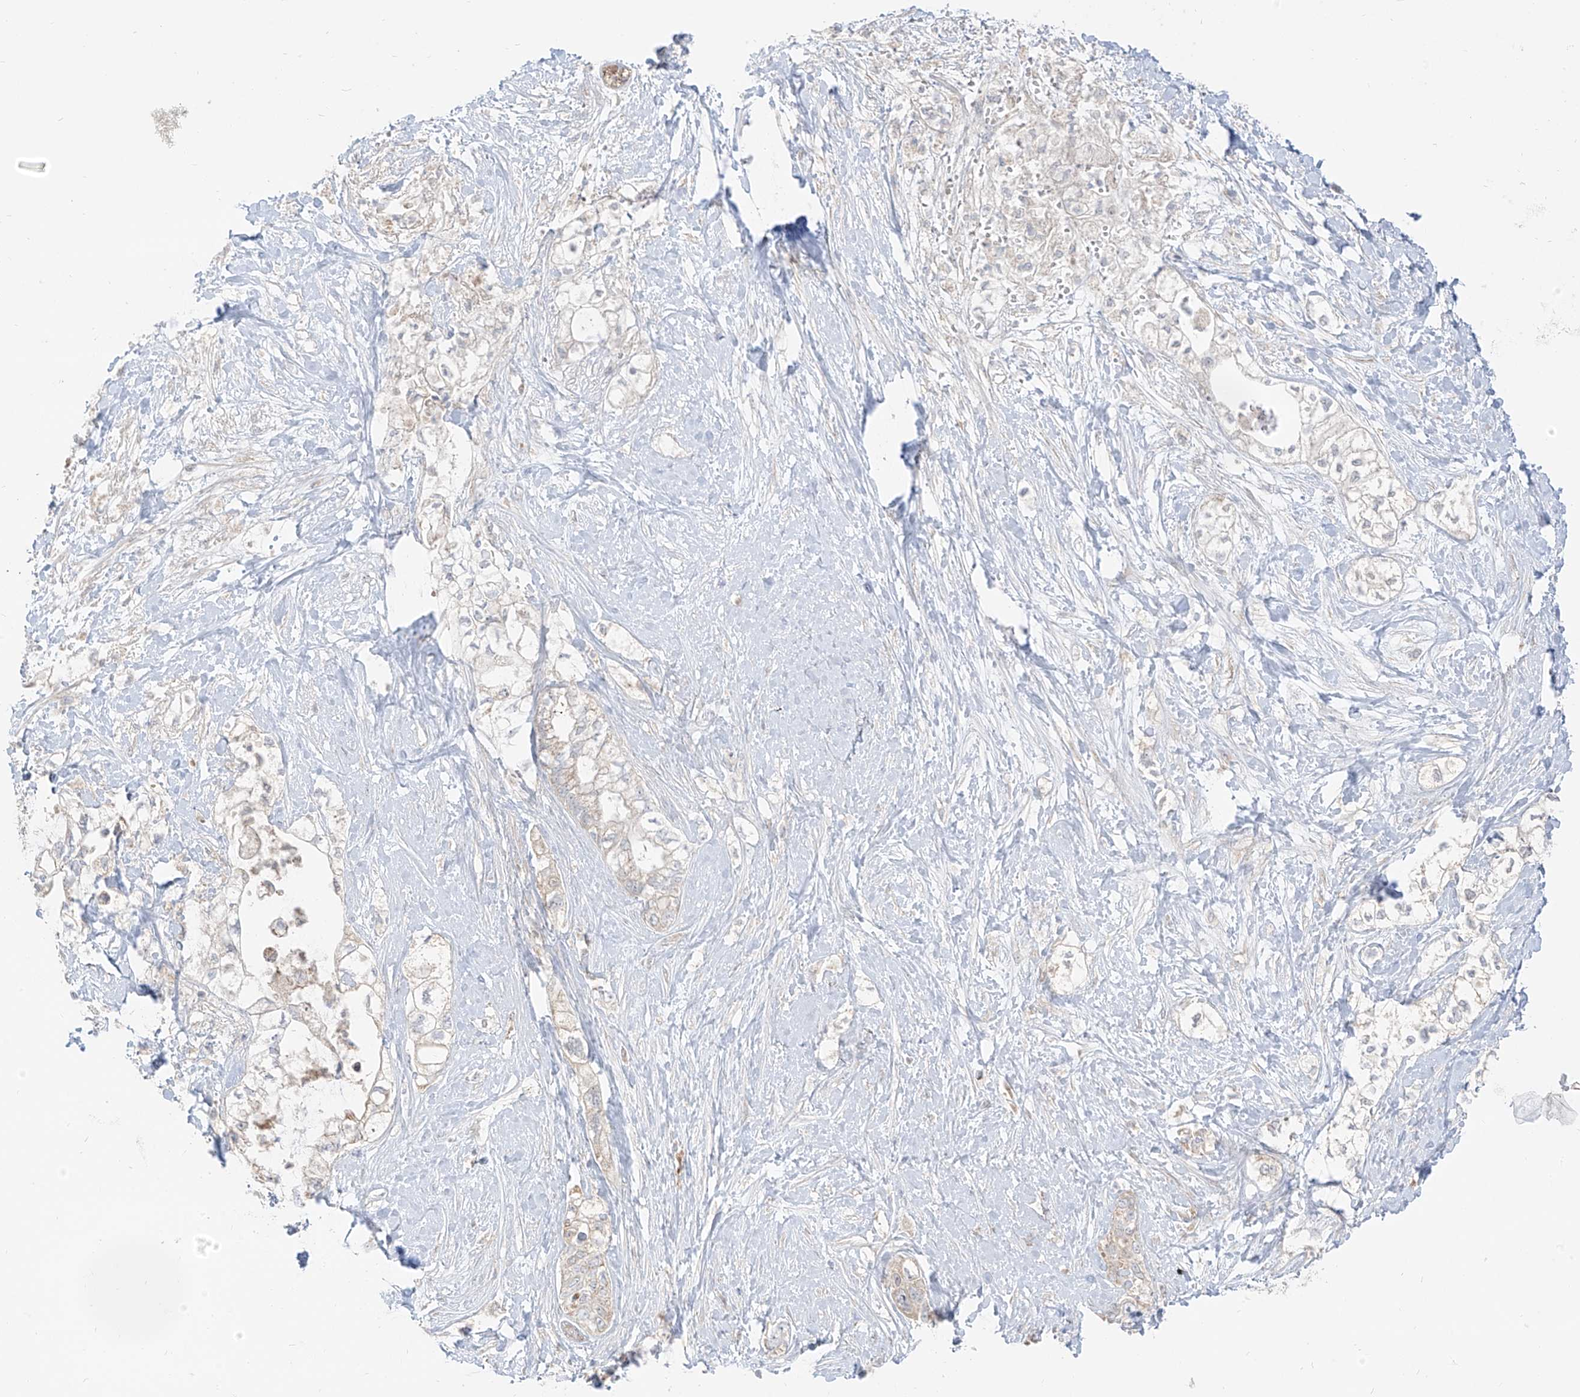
{"staining": {"intensity": "weak", "quantity": "25%-75%", "location": "cytoplasmic/membranous"}, "tissue": "pancreatic cancer", "cell_type": "Tumor cells", "image_type": "cancer", "snomed": [{"axis": "morphology", "description": "Adenocarcinoma, NOS"}, {"axis": "topography", "description": "Pancreas"}], "caption": "Adenocarcinoma (pancreatic) stained with a protein marker displays weak staining in tumor cells.", "gene": "ZIM3", "patient": {"sex": "male", "age": 70}}